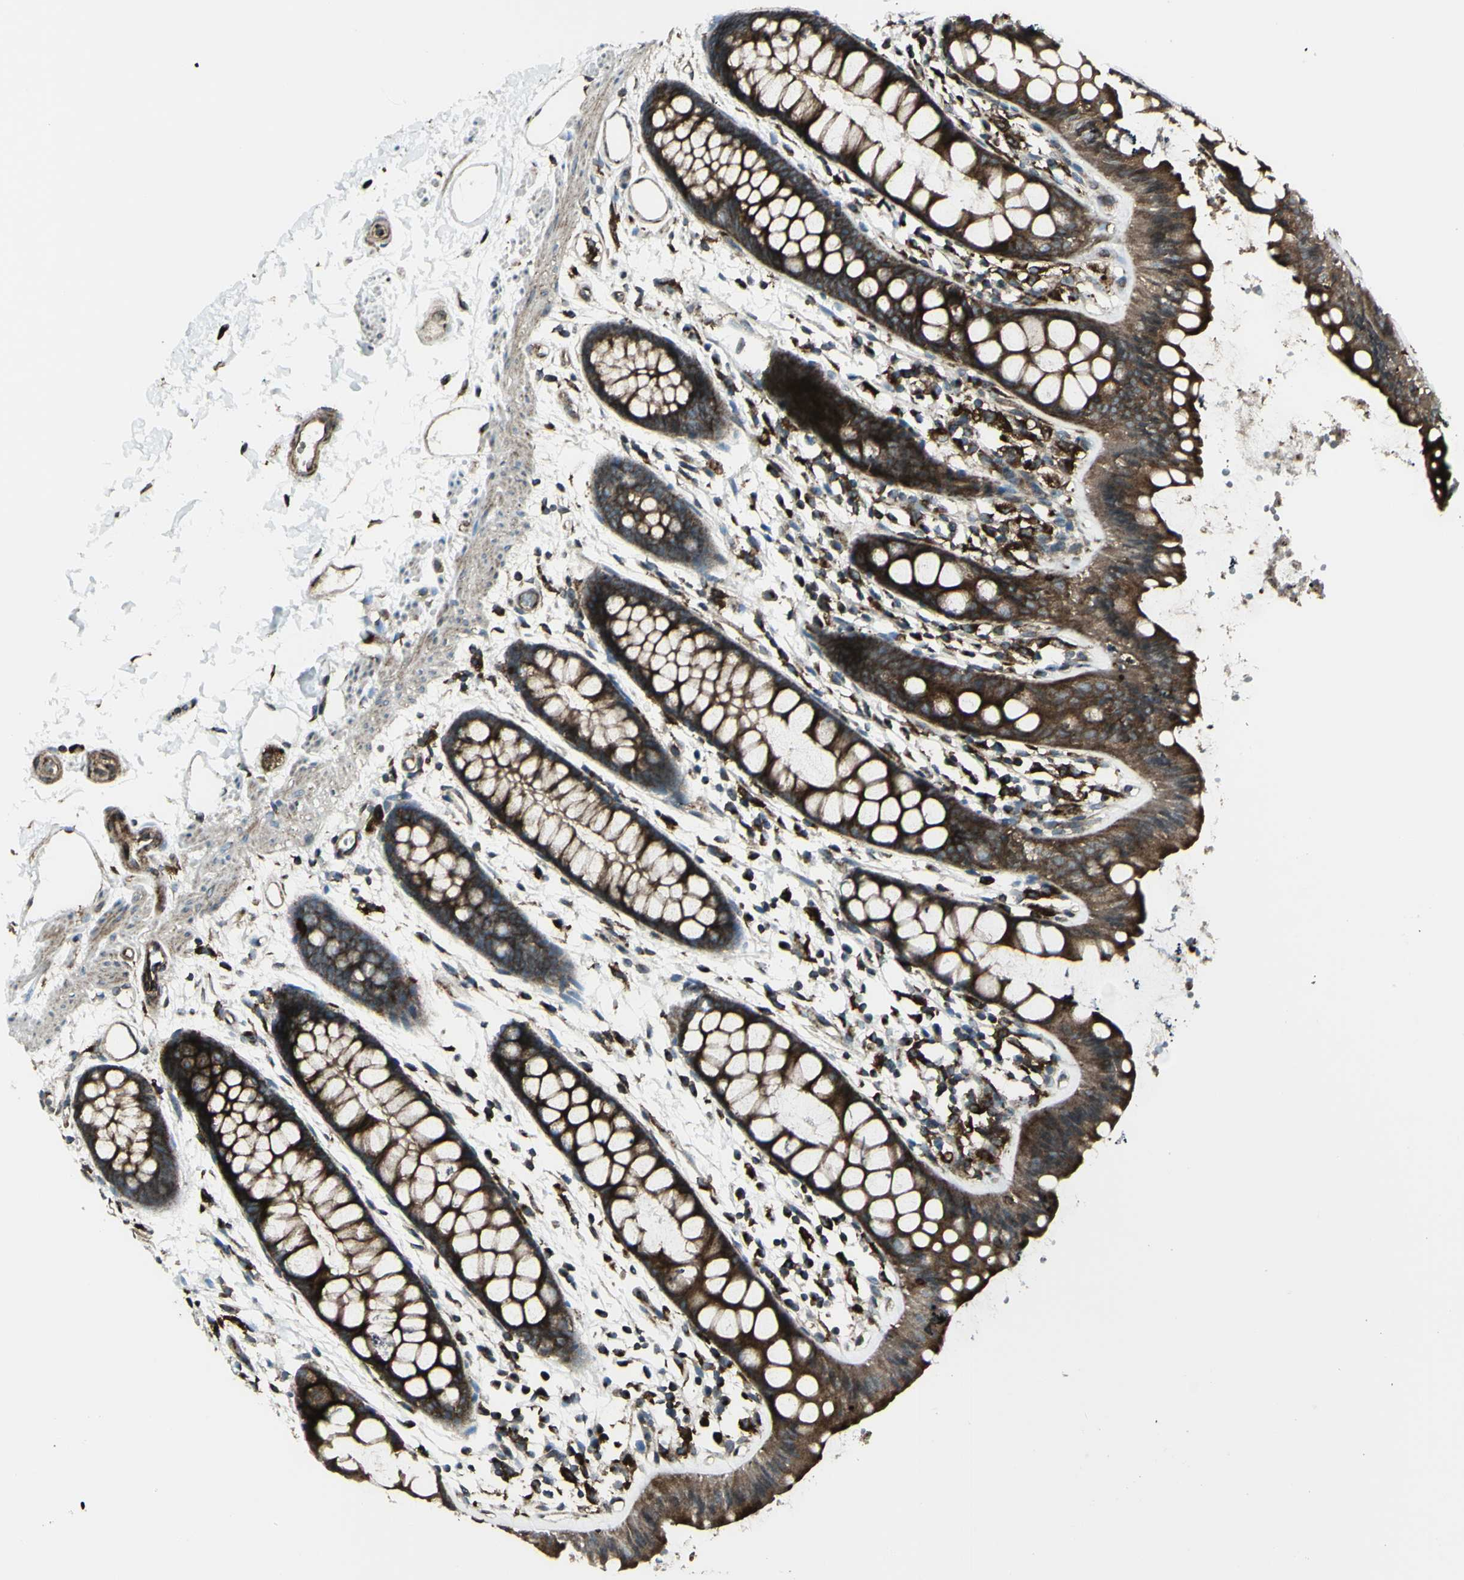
{"staining": {"intensity": "strong", "quantity": ">75%", "location": "cytoplasmic/membranous"}, "tissue": "rectum", "cell_type": "Glandular cells", "image_type": "normal", "snomed": [{"axis": "morphology", "description": "Normal tissue, NOS"}, {"axis": "topography", "description": "Rectum"}], "caption": "Rectum stained with DAB (3,3'-diaminobenzidine) IHC shows high levels of strong cytoplasmic/membranous expression in approximately >75% of glandular cells. (Stains: DAB in brown, nuclei in blue, Microscopy: brightfield microscopy at high magnification).", "gene": "NAPA", "patient": {"sex": "female", "age": 66}}